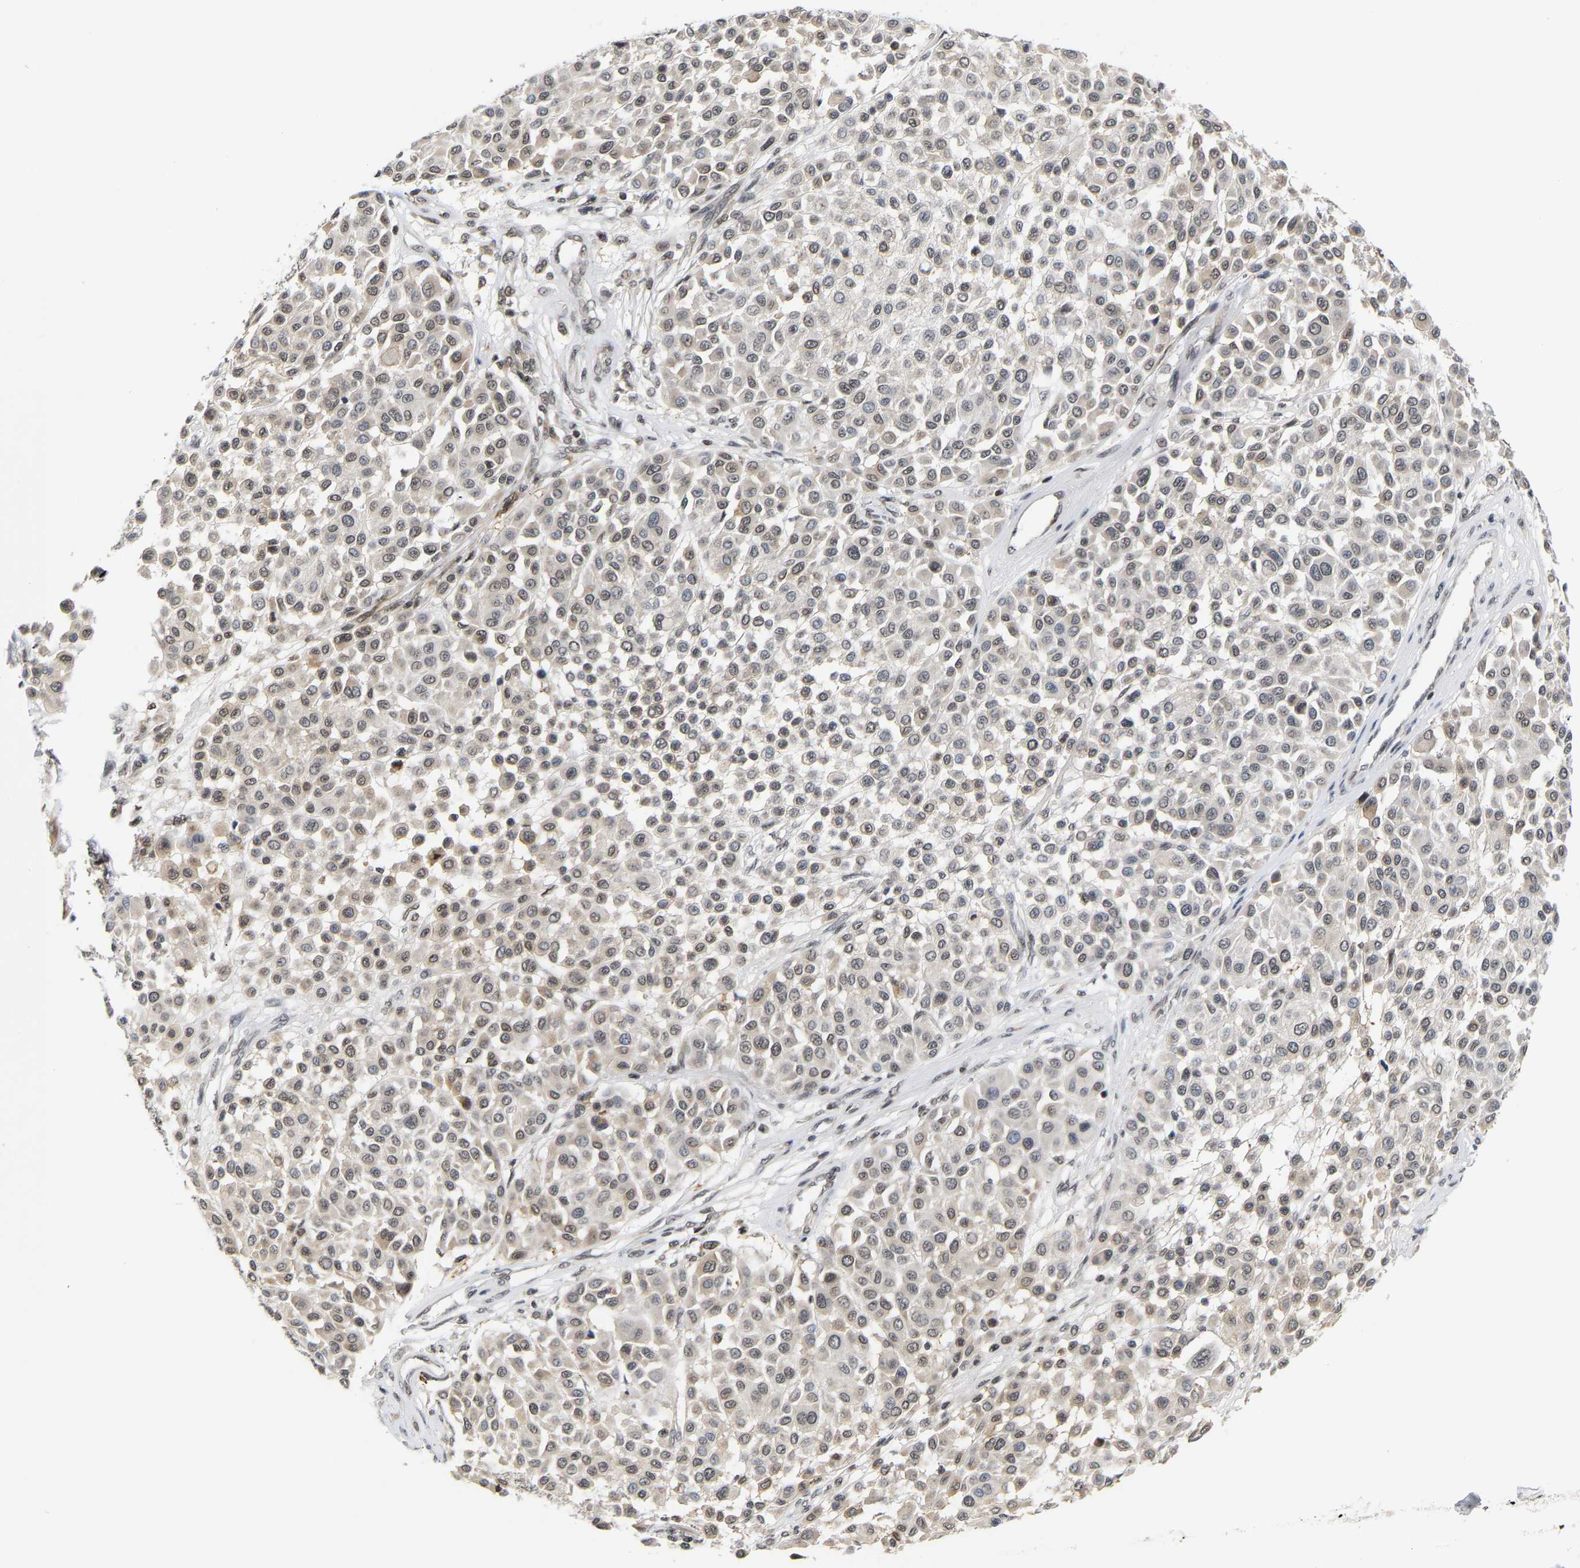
{"staining": {"intensity": "weak", "quantity": ">75%", "location": "nuclear"}, "tissue": "melanoma", "cell_type": "Tumor cells", "image_type": "cancer", "snomed": [{"axis": "morphology", "description": "Malignant melanoma, Metastatic site"}, {"axis": "topography", "description": "Soft tissue"}], "caption": "IHC (DAB) staining of human melanoma shows weak nuclear protein positivity in approximately >75% of tumor cells.", "gene": "ANKRD6", "patient": {"sex": "male", "age": 41}}